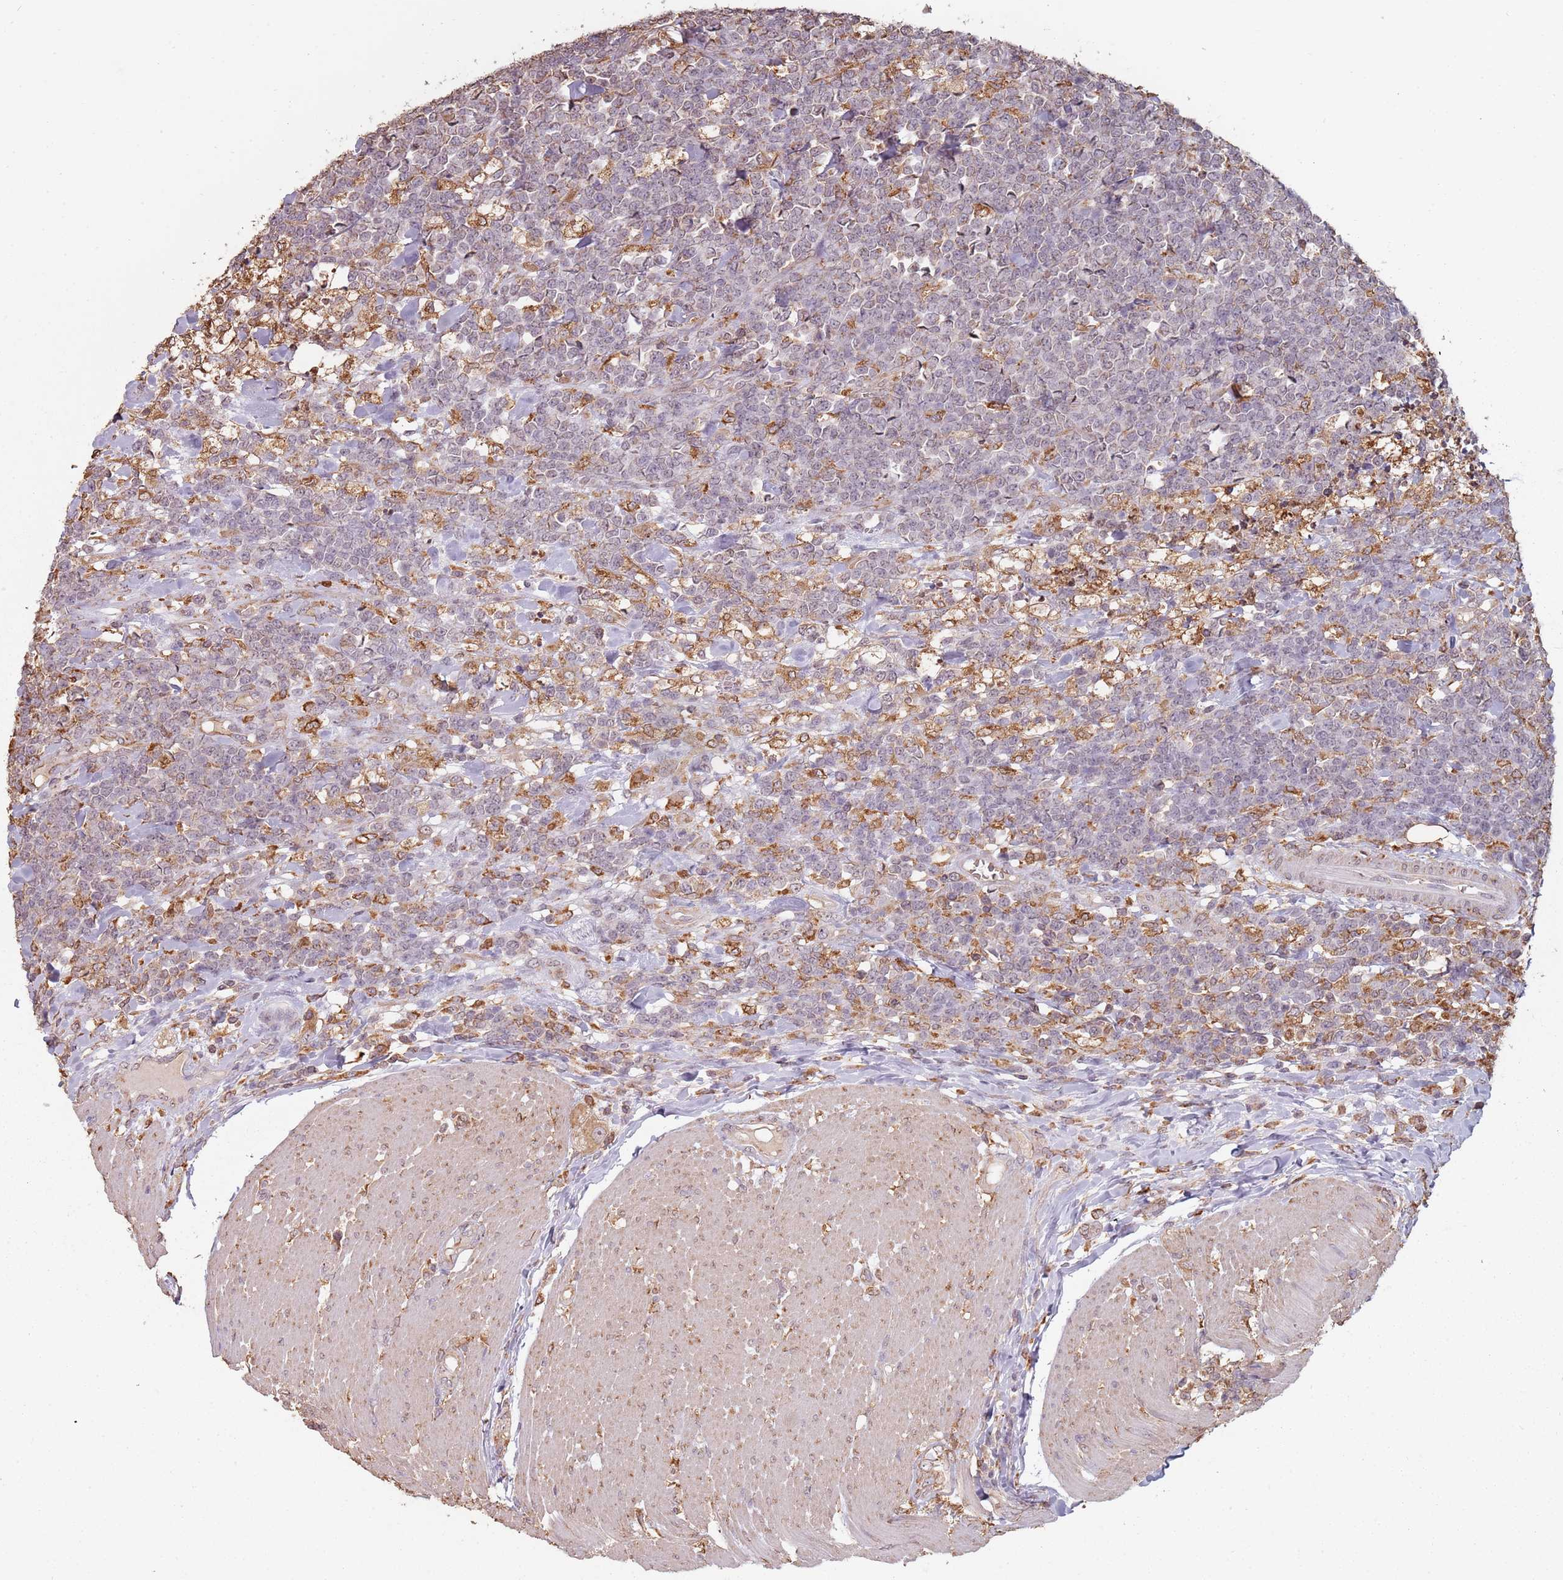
{"staining": {"intensity": "moderate", "quantity": "25%-75%", "location": "cytoplasmic/membranous"}, "tissue": "lymphoma", "cell_type": "Tumor cells", "image_type": "cancer", "snomed": [{"axis": "morphology", "description": "Malignant lymphoma, non-Hodgkin's type, High grade"}, {"axis": "topography", "description": "Small intestine"}], "caption": "High-grade malignant lymphoma, non-Hodgkin's type stained for a protein displays moderate cytoplasmic/membranous positivity in tumor cells. Immunohistochemistry (ihc) stains the protein of interest in brown and the nuclei are stained blue.", "gene": "ATOSB", "patient": {"sex": "male", "age": 8}}